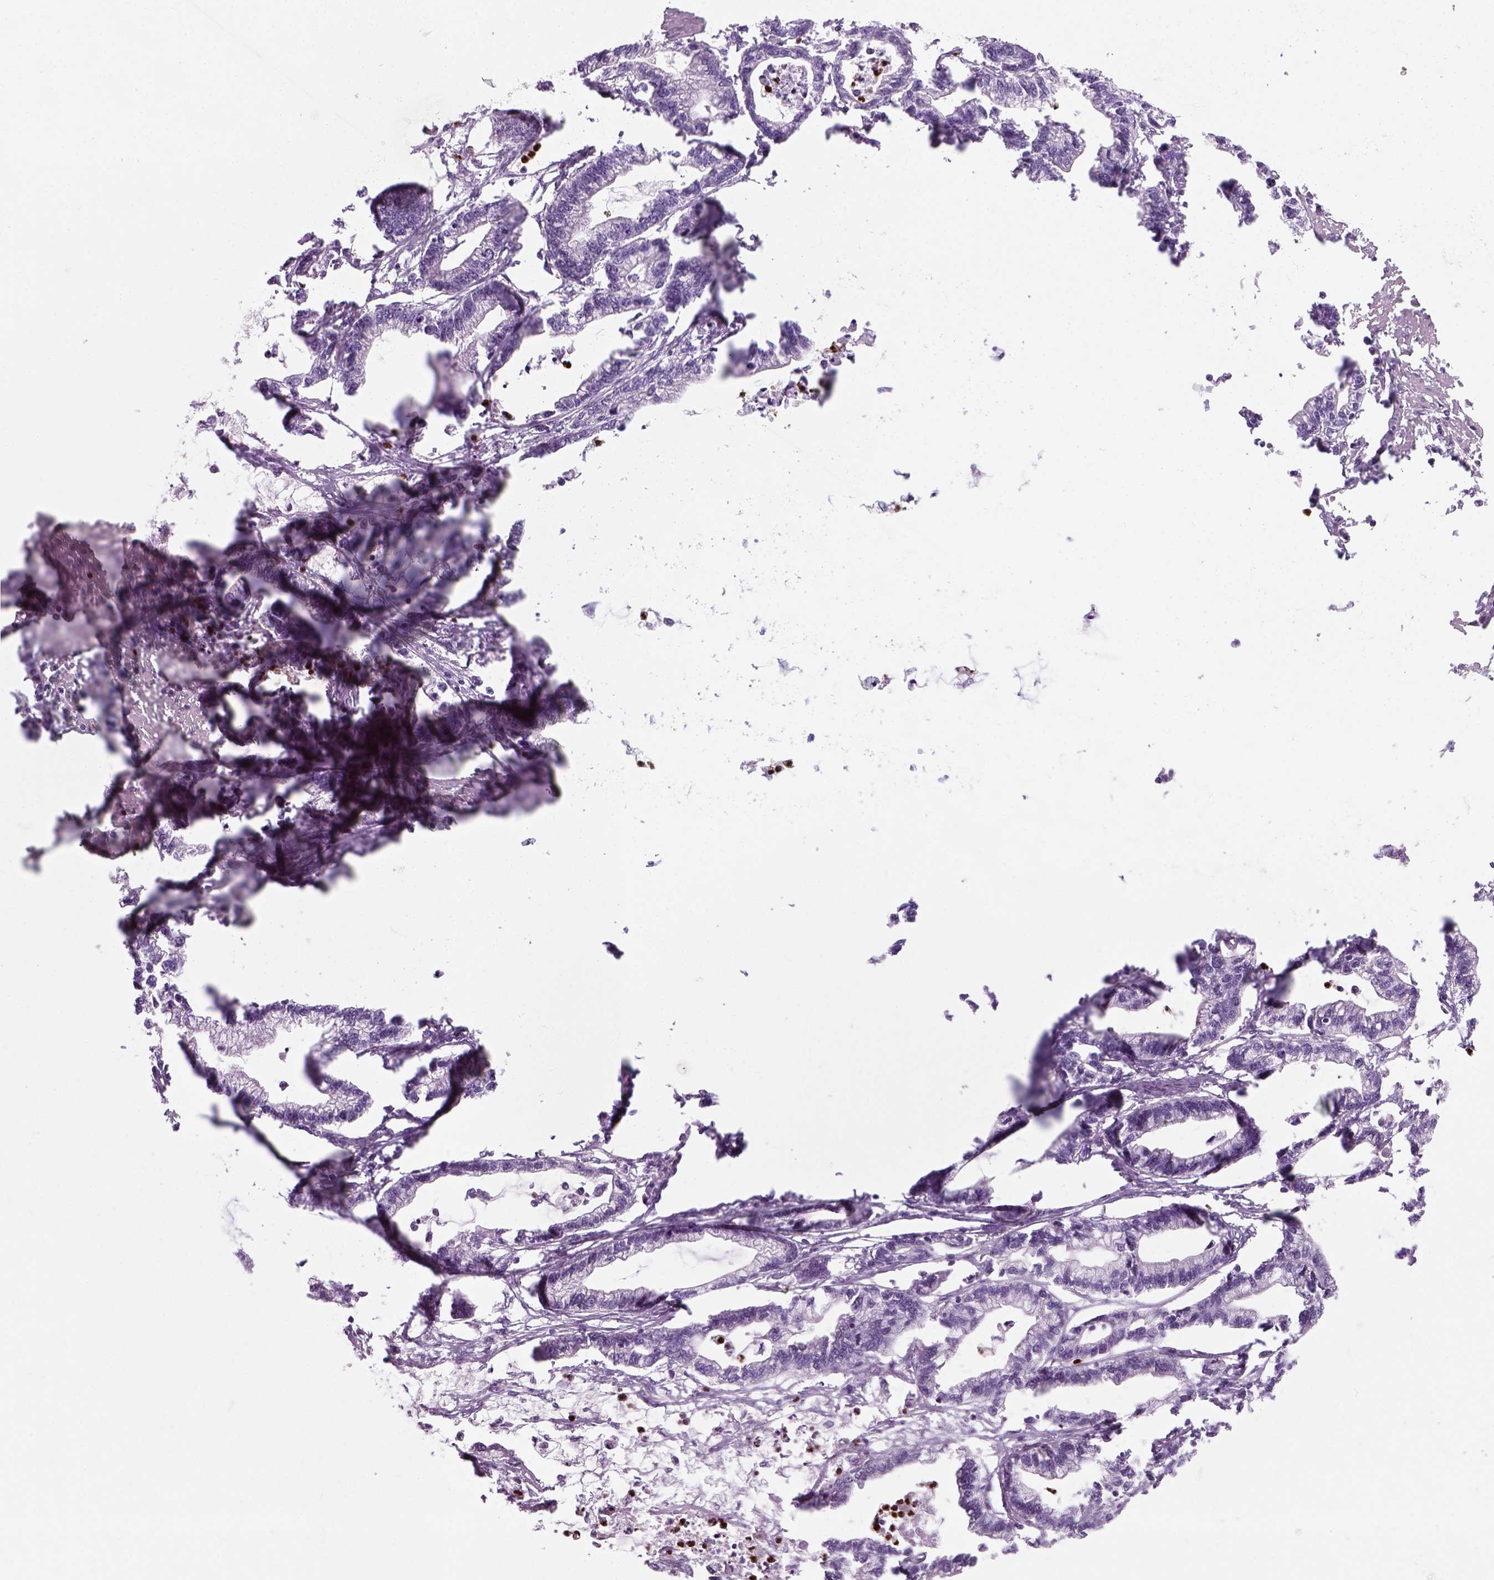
{"staining": {"intensity": "negative", "quantity": "none", "location": "none"}, "tissue": "stomach cancer", "cell_type": "Tumor cells", "image_type": "cancer", "snomed": [{"axis": "morphology", "description": "Adenocarcinoma, NOS"}, {"axis": "topography", "description": "Stomach"}], "caption": "Immunohistochemistry image of neoplastic tissue: human stomach cancer (adenocarcinoma) stained with DAB (3,3'-diaminobenzidine) displays no significant protein positivity in tumor cells.", "gene": "IL4", "patient": {"sex": "male", "age": 83}}